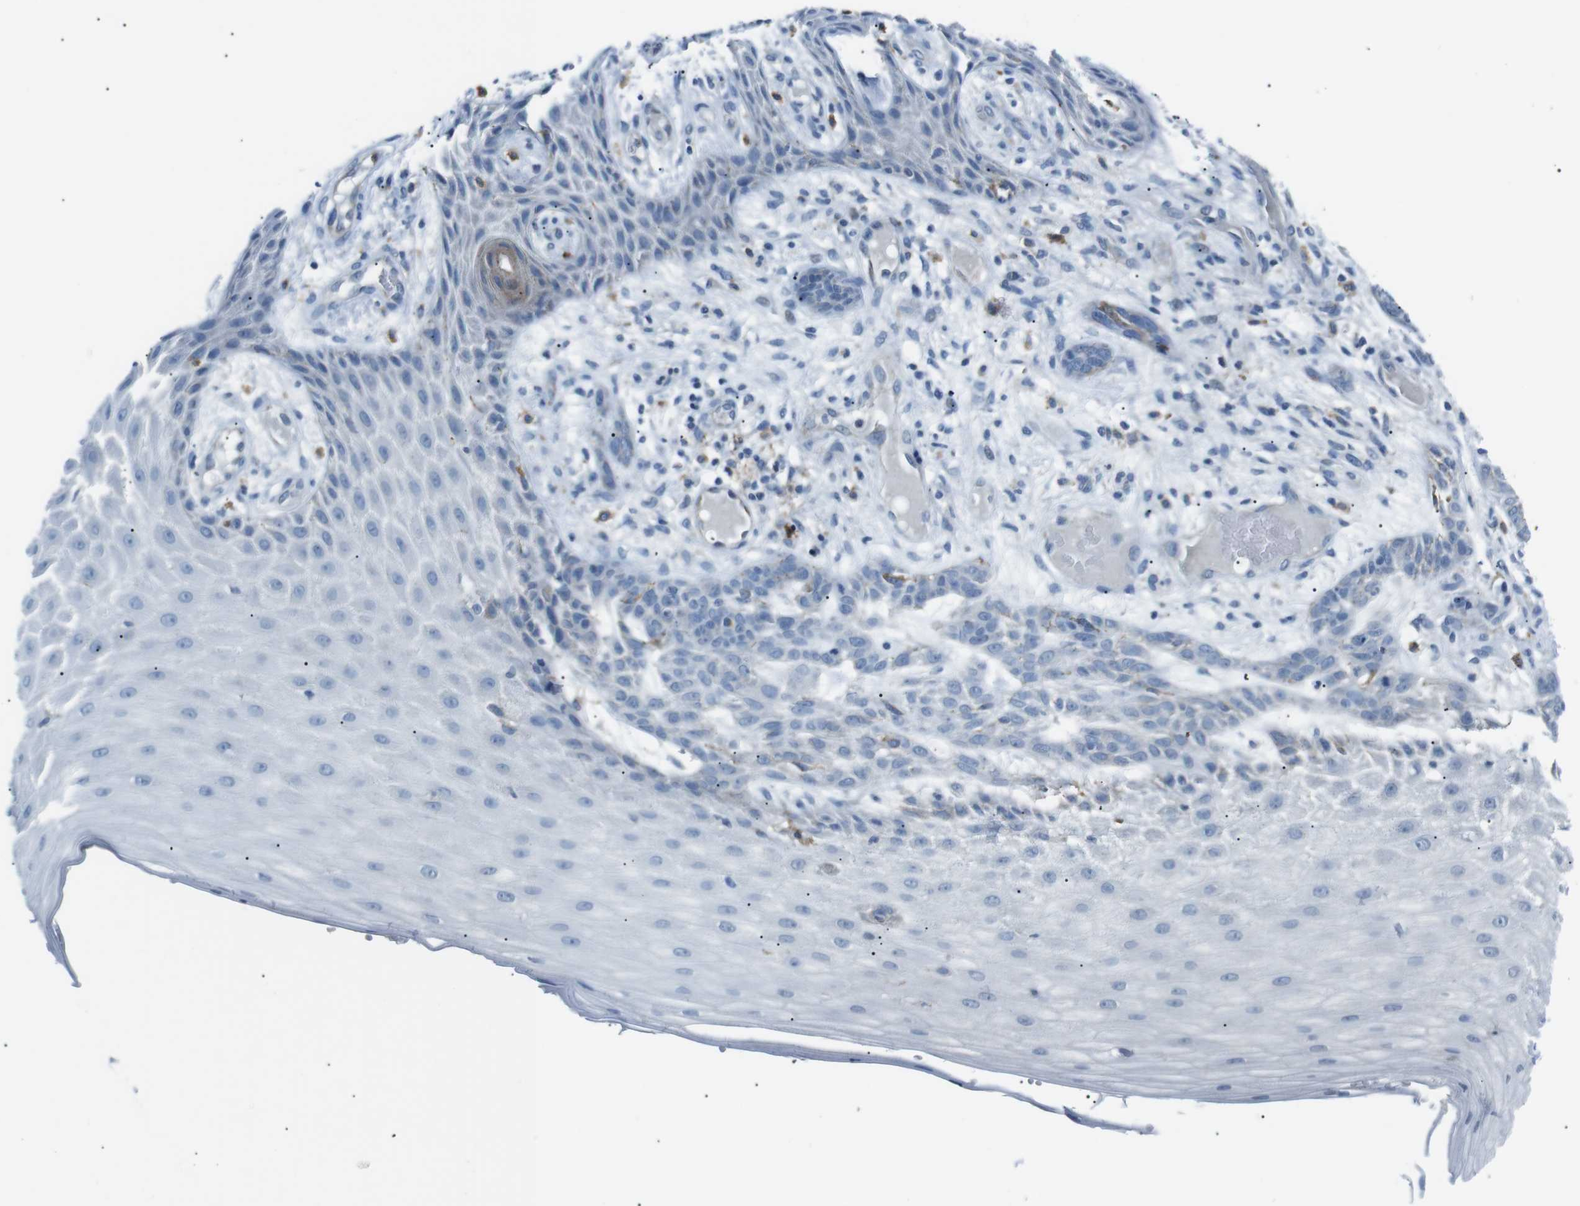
{"staining": {"intensity": "negative", "quantity": "none", "location": "none"}, "tissue": "skin cancer", "cell_type": "Tumor cells", "image_type": "cancer", "snomed": [{"axis": "morphology", "description": "Basal cell carcinoma"}, {"axis": "topography", "description": "Skin"}], "caption": "DAB immunohistochemical staining of human skin cancer demonstrates no significant staining in tumor cells.", "gene": "CSF2RA", "patient": {"sex": "female", "age": 59}}